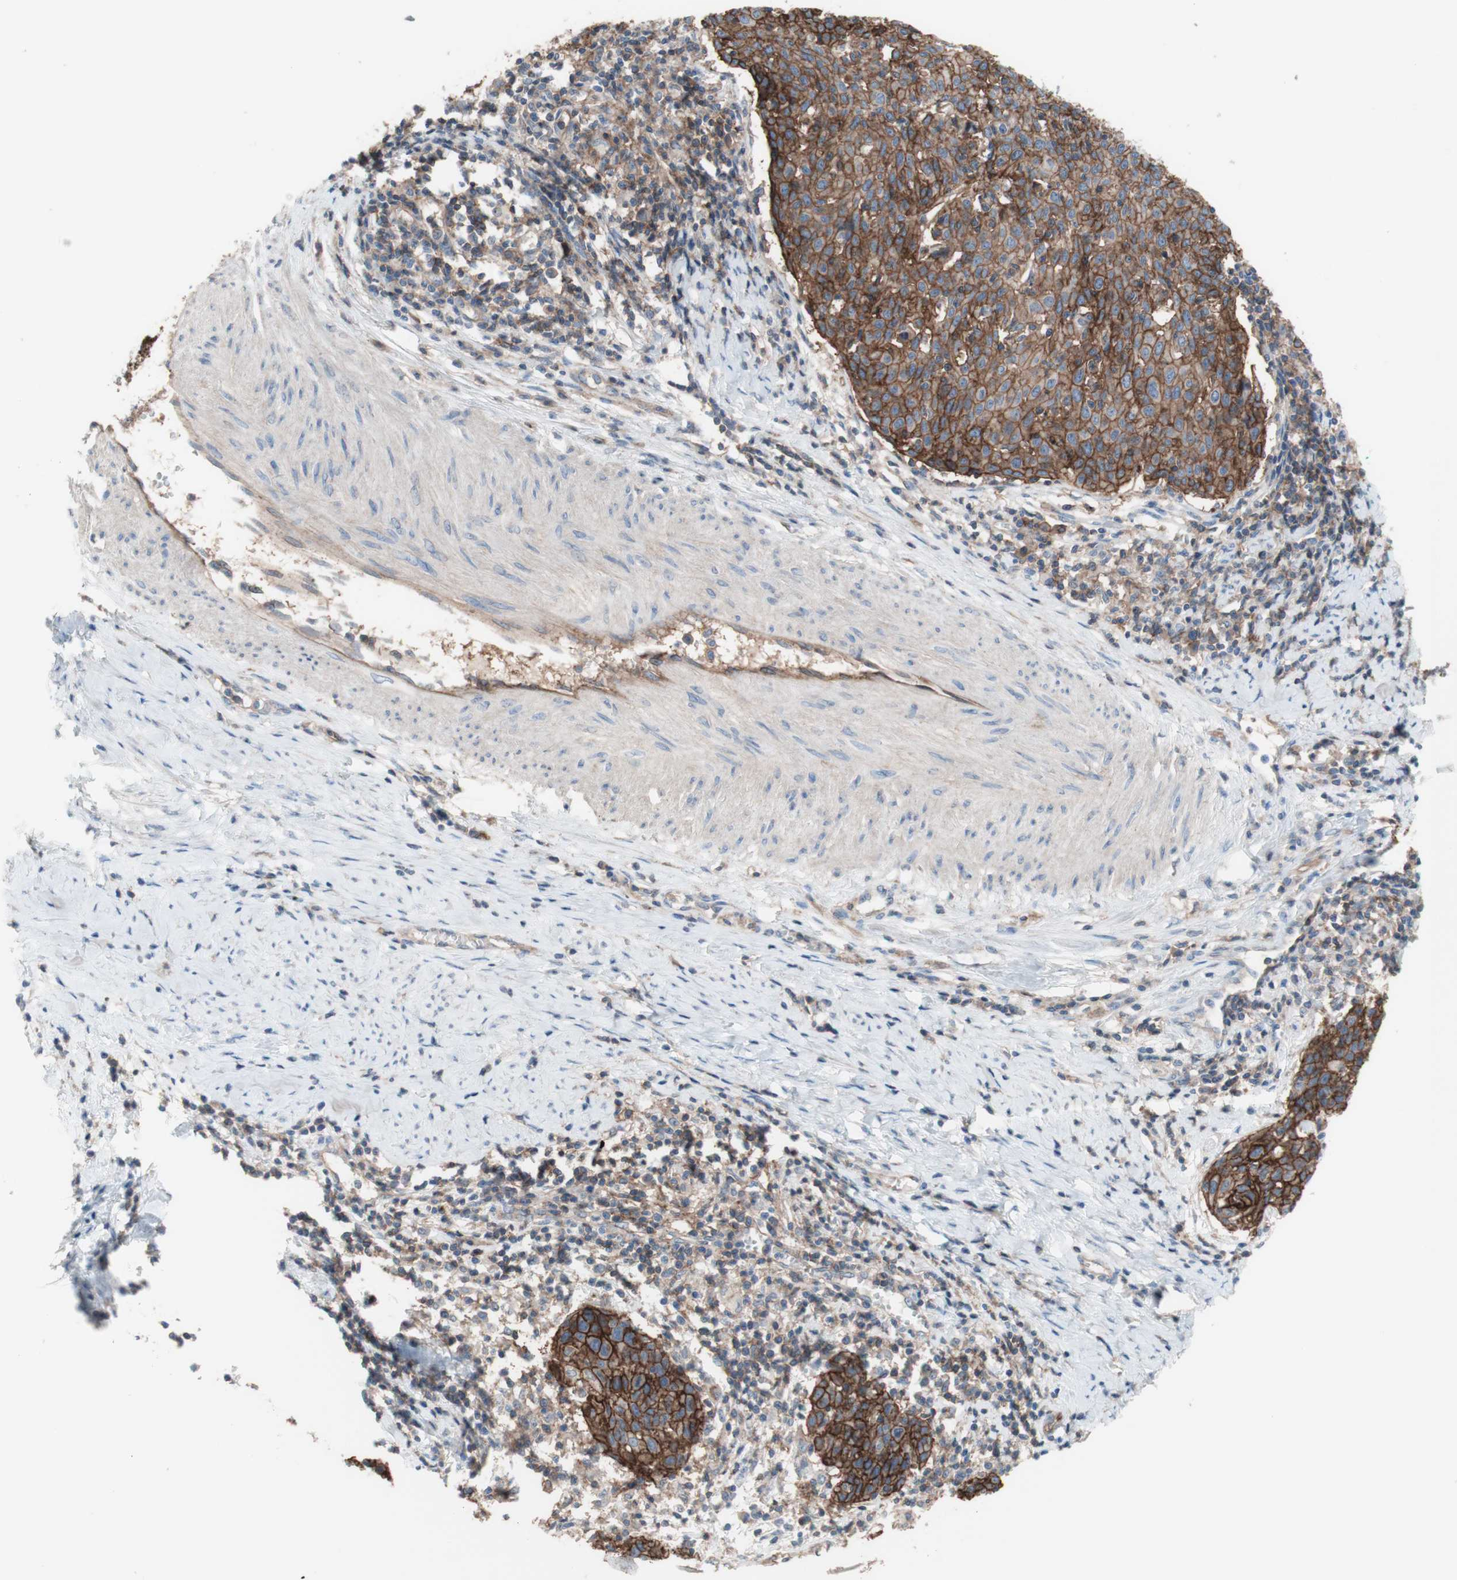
{"staining": {"intensity": "moderate", "quantity": ">75%", "location": "cytoplasmic/membranous"}, "tissue": "cervical cancer", "cell_type": "Tumor cells", "image_type": "cancer", "snomed": [{"axis": "morphology", "description": "Squamous cell carcinoma, NOS"}, {"axis": "topography", "description": "Cervix"}], "caption": "Cervical cancer stained for a protein exhibits moderate cytoplasmic/membranous positivity in tumor cells. The protein is shown in brown color, while the nuclei are stained blue.", "gene": "CD46", "patient": {"sex": "female", "age": 38}}